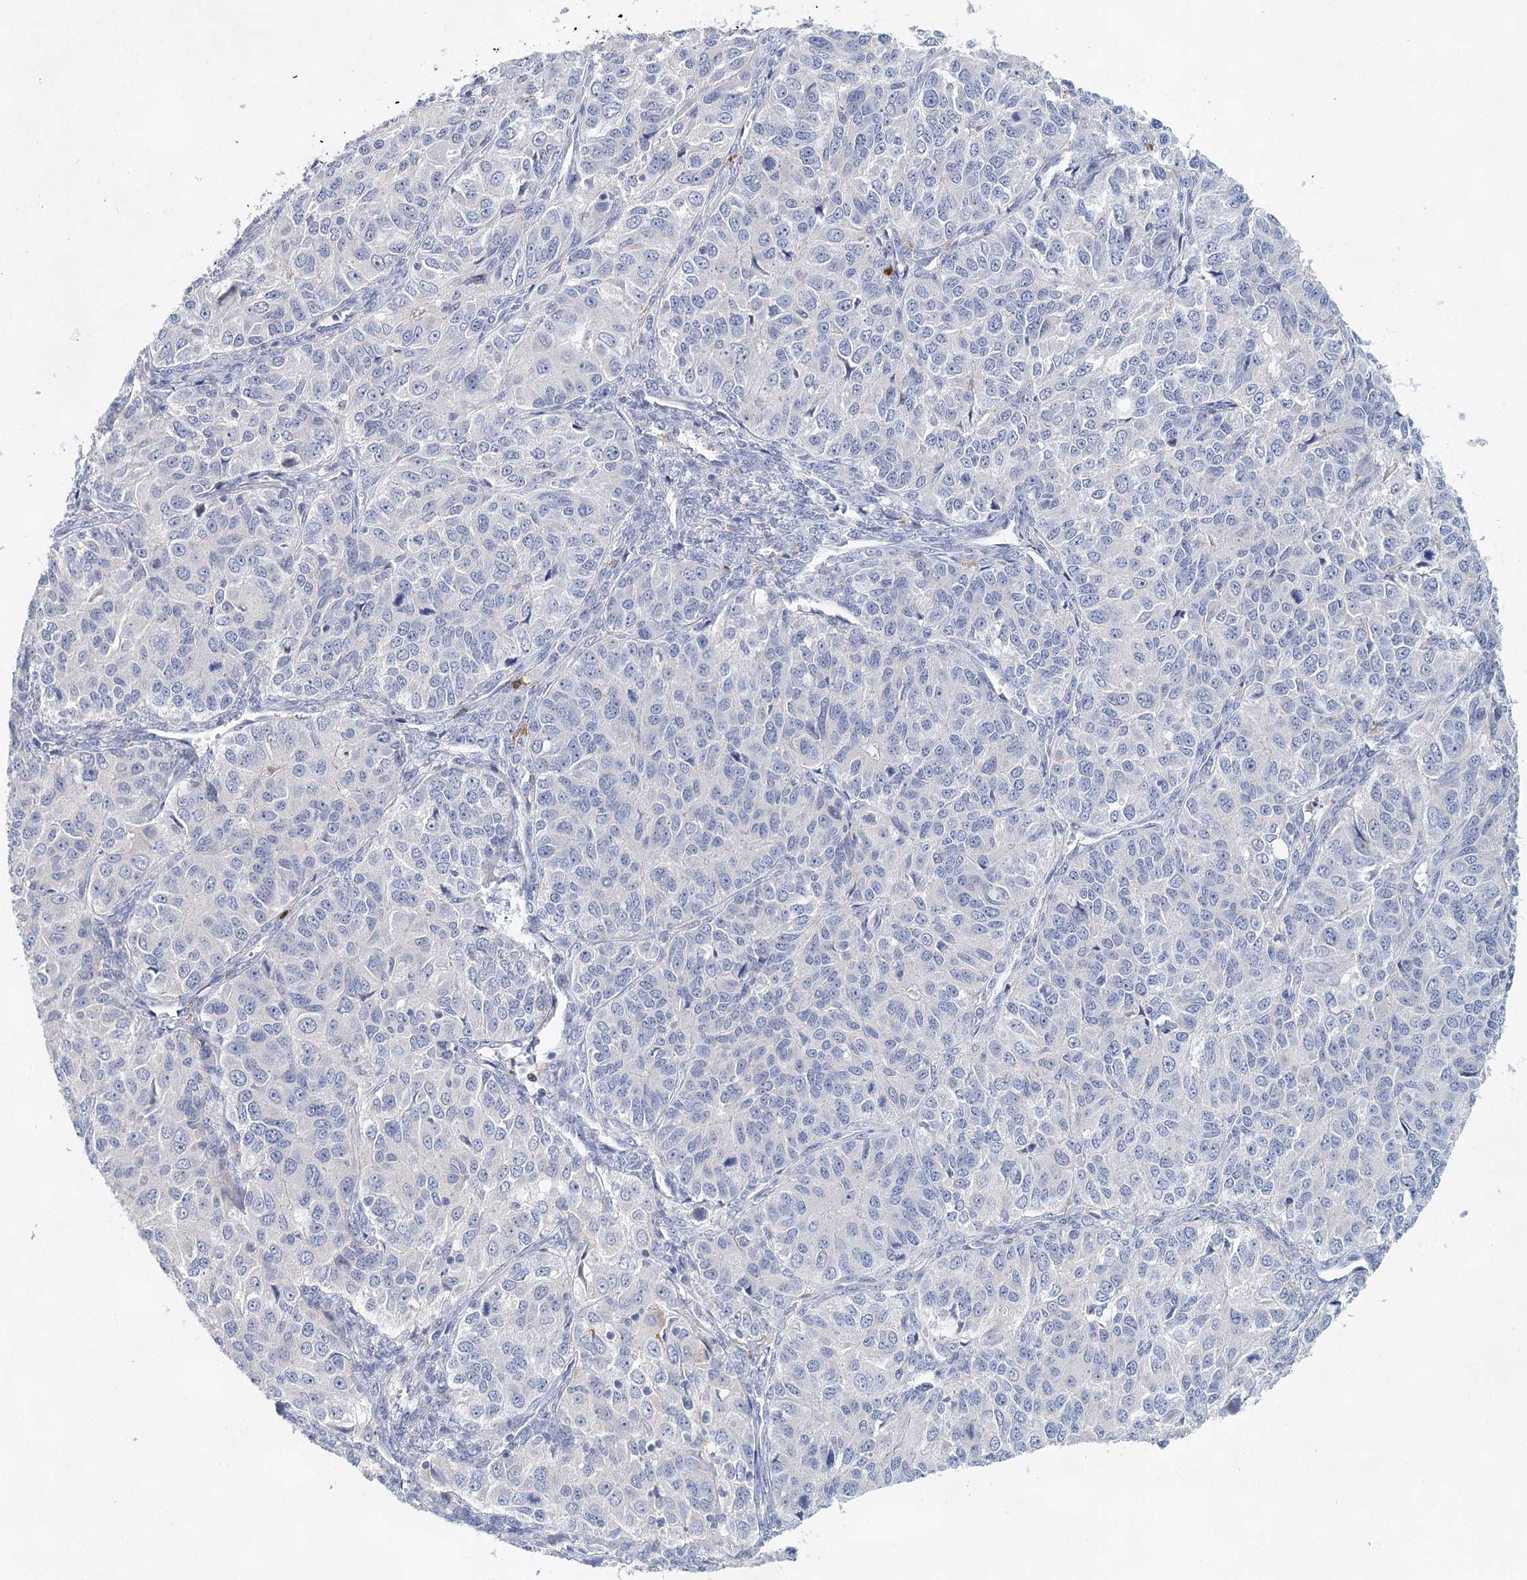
{"staining": {"intensity": "negative", "quantity": "none", "location": "none"}, "tissue": "ovarian cancer", "cell_type": "Tumor cells", "image_type": "cancer", "snomed": [{"axis": "morphology", "description": "Carcinoma, endometroid"}, {"axis": "topography", "description": "Ovary"}], "caption": "This is an IHC photomicrograph of ovarian endometroid carcinoma. There is no expression in tumor cells.", "gene": "SLC19A3", "patient": {"sex": "female", "age": 51}}